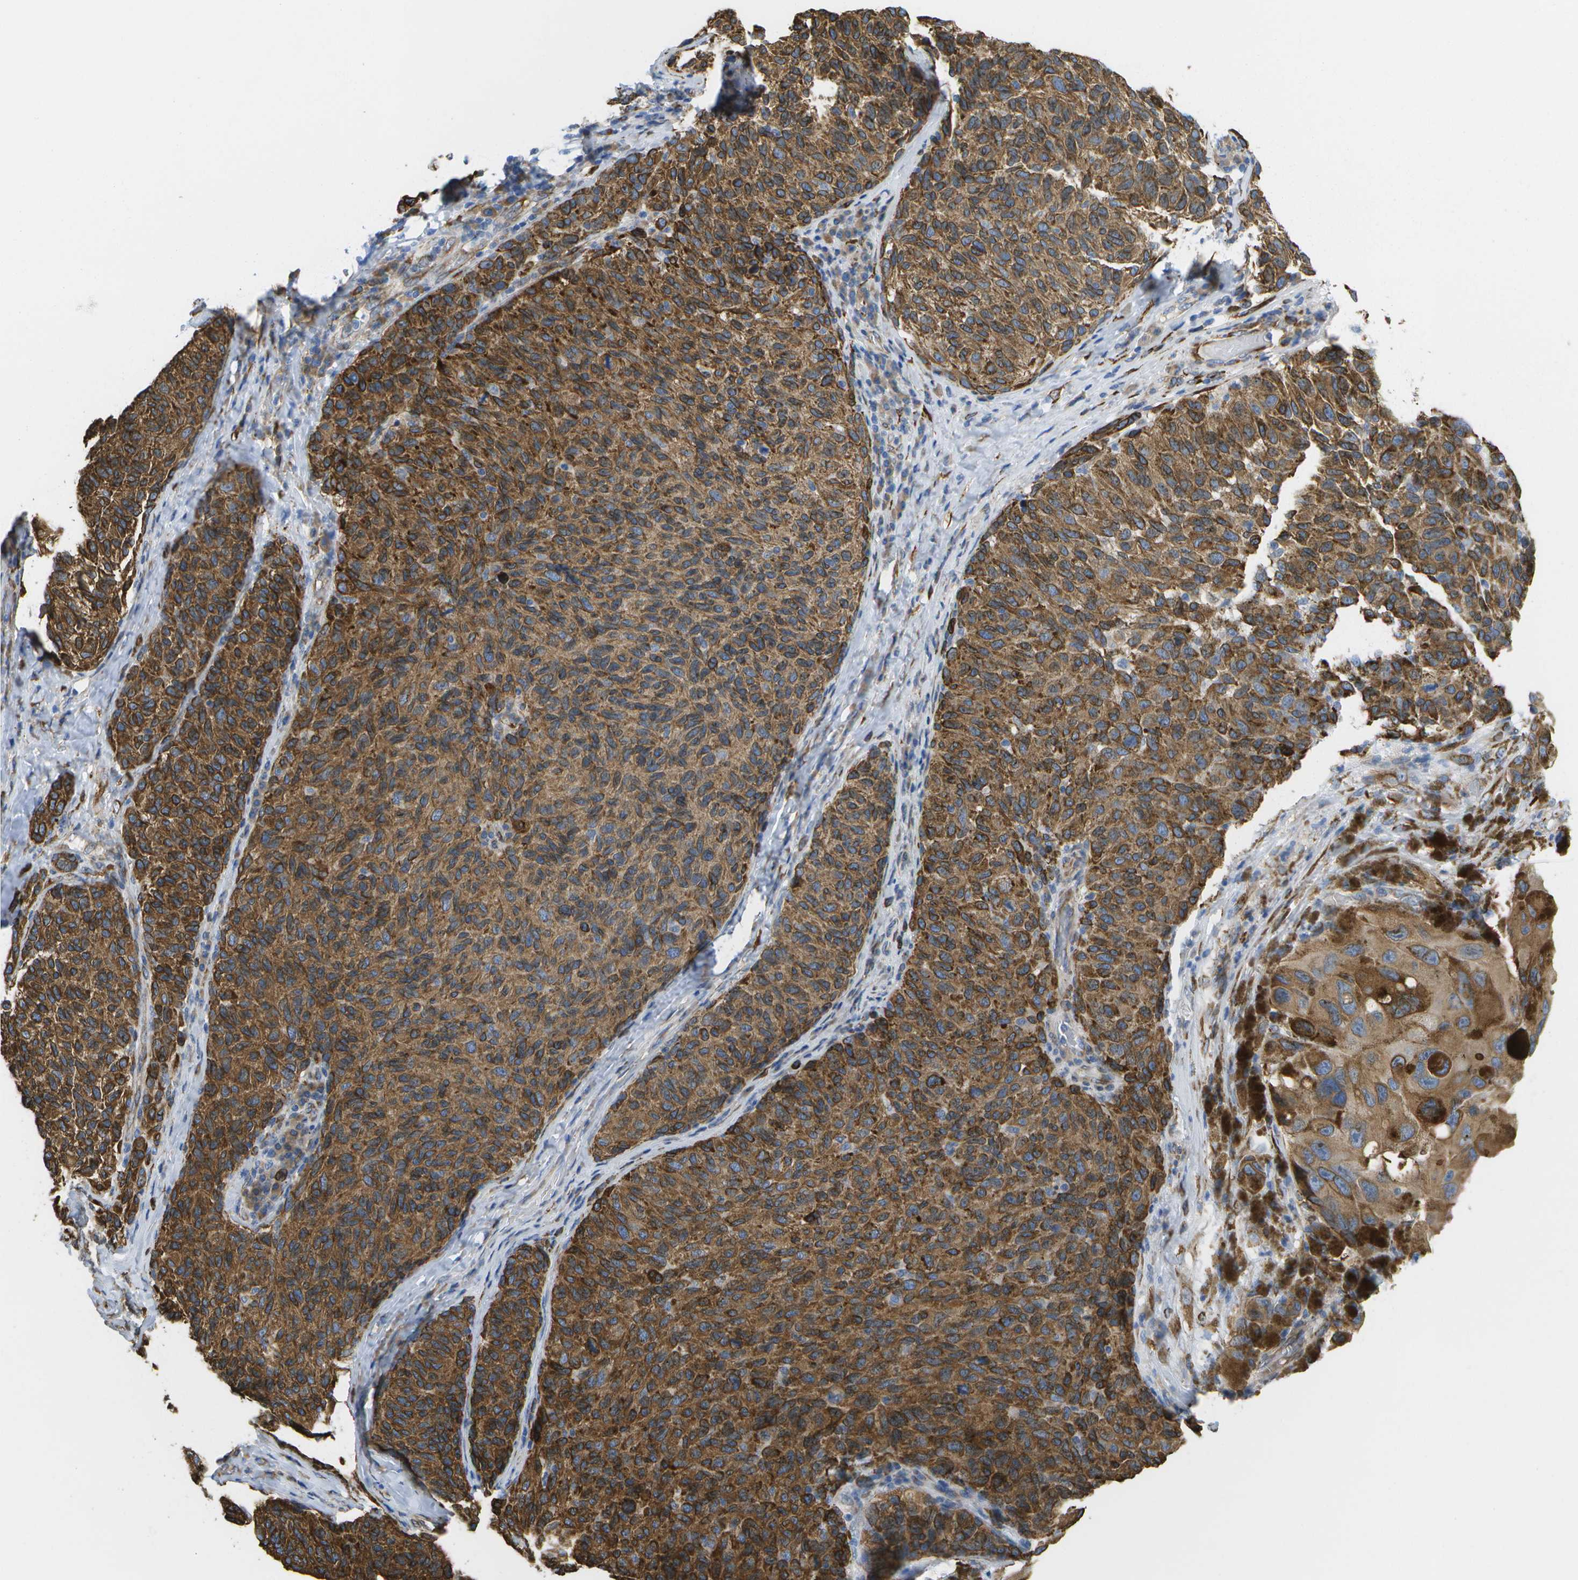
{"staining": {"intensity": "strong", "quantity": ">75%", "location": "cytoplasmic/membranous"}, "tissue": "melanoma", "cell_type": "Tumor cells", "image_type": "cancer", "snomed": [{"axis": "morphology", "description": "Malignant melanoma, NOS"}, {"axis": "topography", "description": "Skin"}], "caption": "Immunohistochemical staining of human melanoma reveals high levels of strong cytoplasmic/membranous expression in approximately >75% of tumor cells. (Brightfield microscopy of DAB IHC at high magnification).", "gene": "ZDHHC17", "patient": {"sex": "female", "age": 73}}